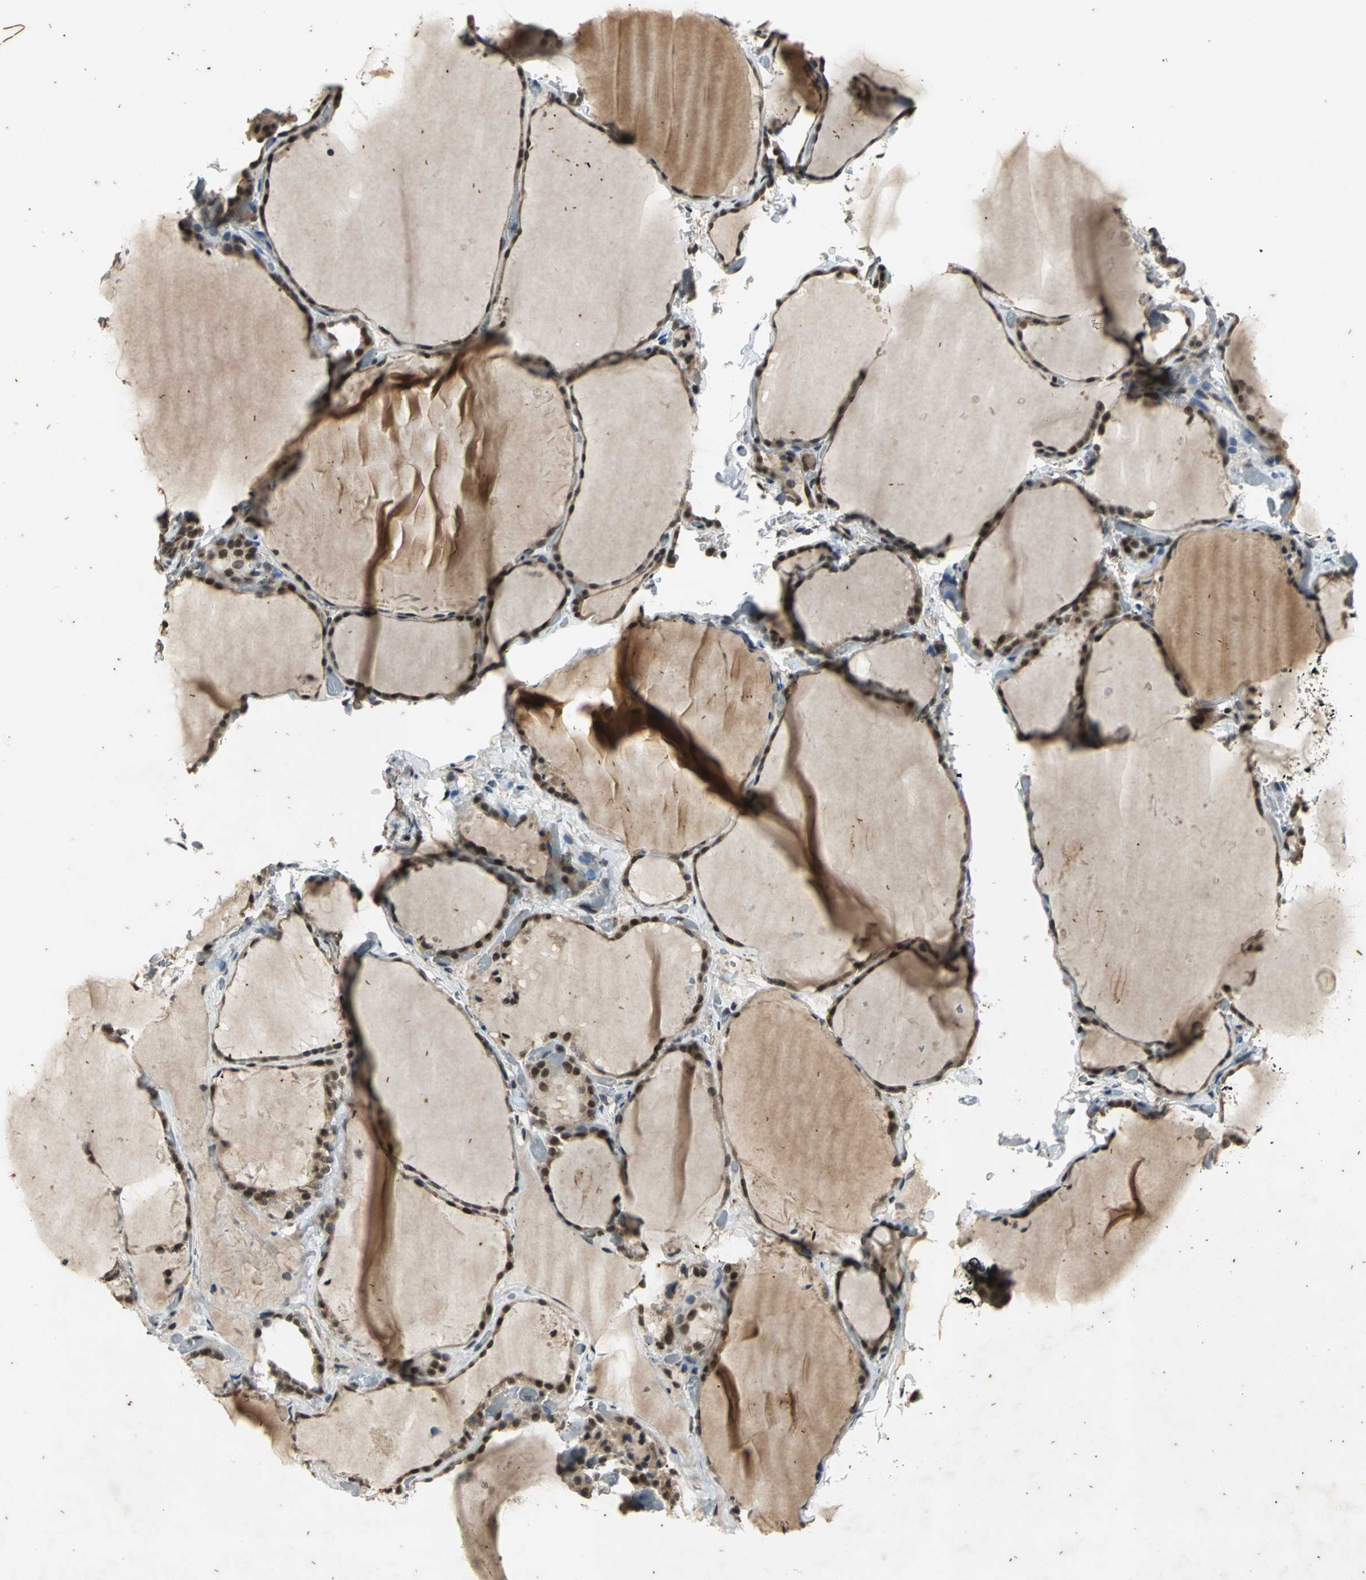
{"staining": {"intensity": "weak", "quantity": ">75%", "location": "cytoplasmic/membranous"}, "tissue": "thyroid gland", "cell_type": "Glandular cells", "image_type": "normal", "snomed": [{"axis": "morphology", "description": "Normal tissue, NOS"}, {"axis": "topography", "description": "Thyroid gland"}], "caption": "High-magnification brightfield microscopy of benign thyroid gland stained with DAB (brown) and counterstained with hematoxylin (blue). glandular cells exhibit weak cytoplasmic/membranous staining is present in about>75% of cells.", "gene": "NOTCH3", "patient": {"sex": "female", "age": 22}}